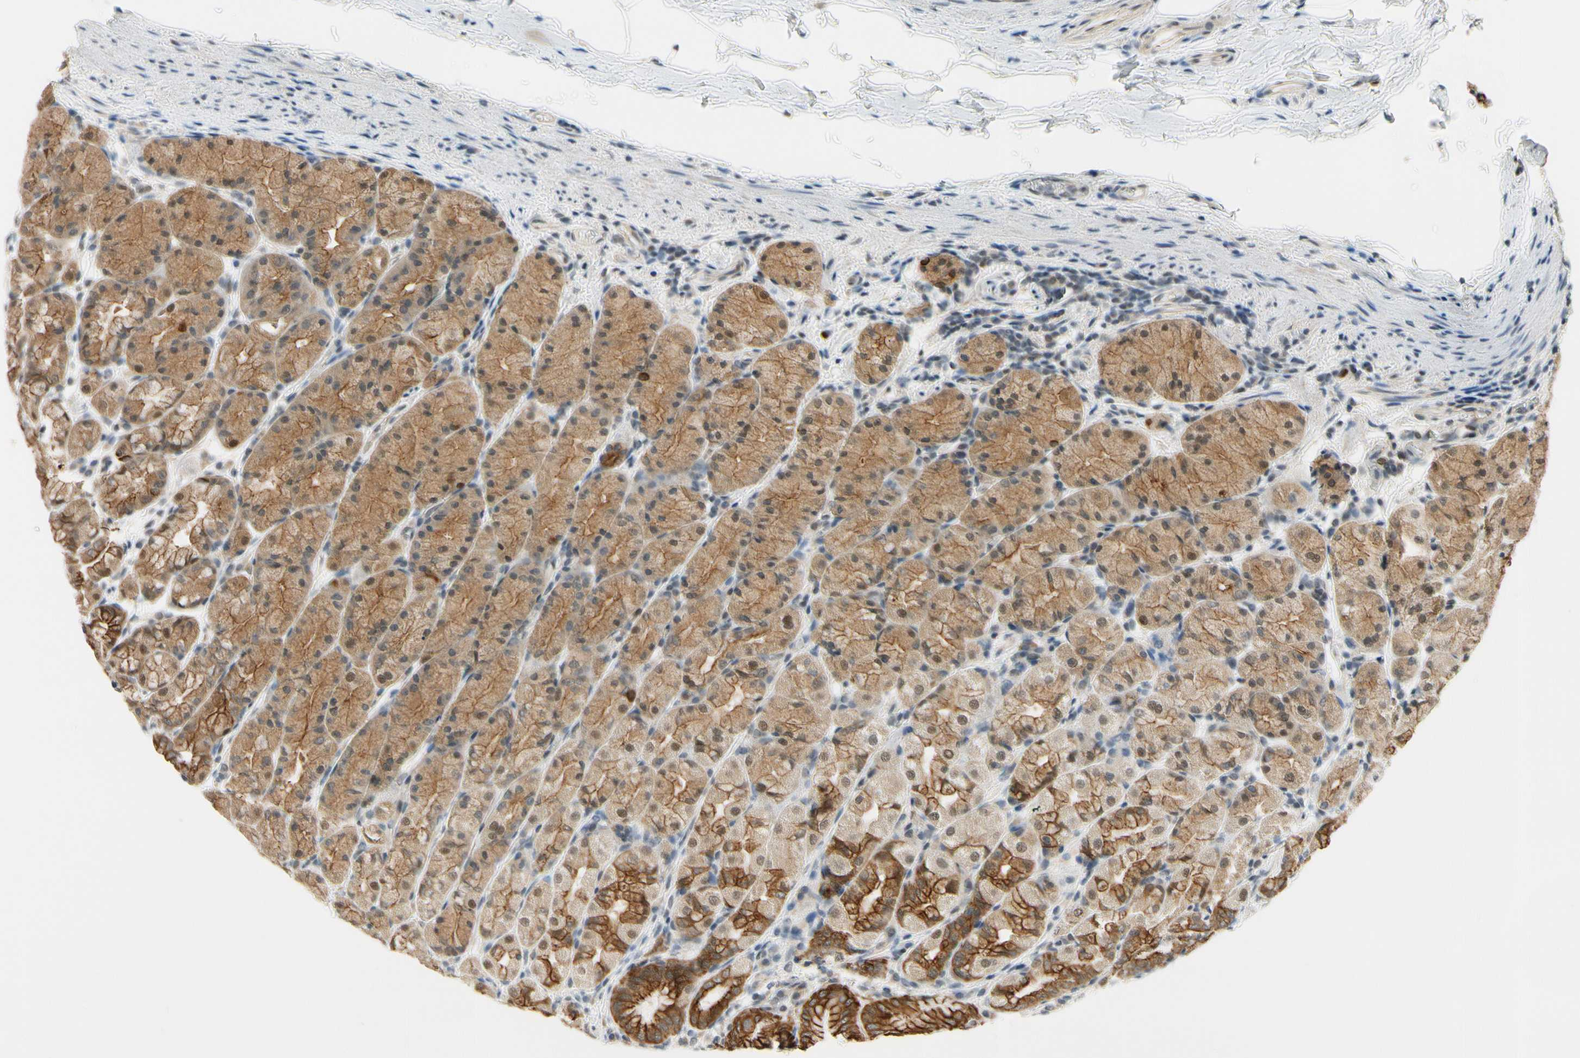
{"staining": {"intensity": "strong", "quantity": ">75%", "location": "cytoplasmic/membranous,nuclear"}, "tissue": "stomach", "cell_type": "Glandular cells", "image_type": "normal", "snomed": [{"axis": "morphology", "description": "Normal tissue, NOS"}, {"axis": "topography", "description": "Stomach, upper"}], "caption": "Immunohistochemistry (IHC) micrograph of normal stomach stained for a protein (brown), which reveals high levels of strong cytoplasmic/membranous,nuclear positivity in about >75% of glandular cells.", "gene": "TAF12", "patient": {"sex": "male", "age": 68}}